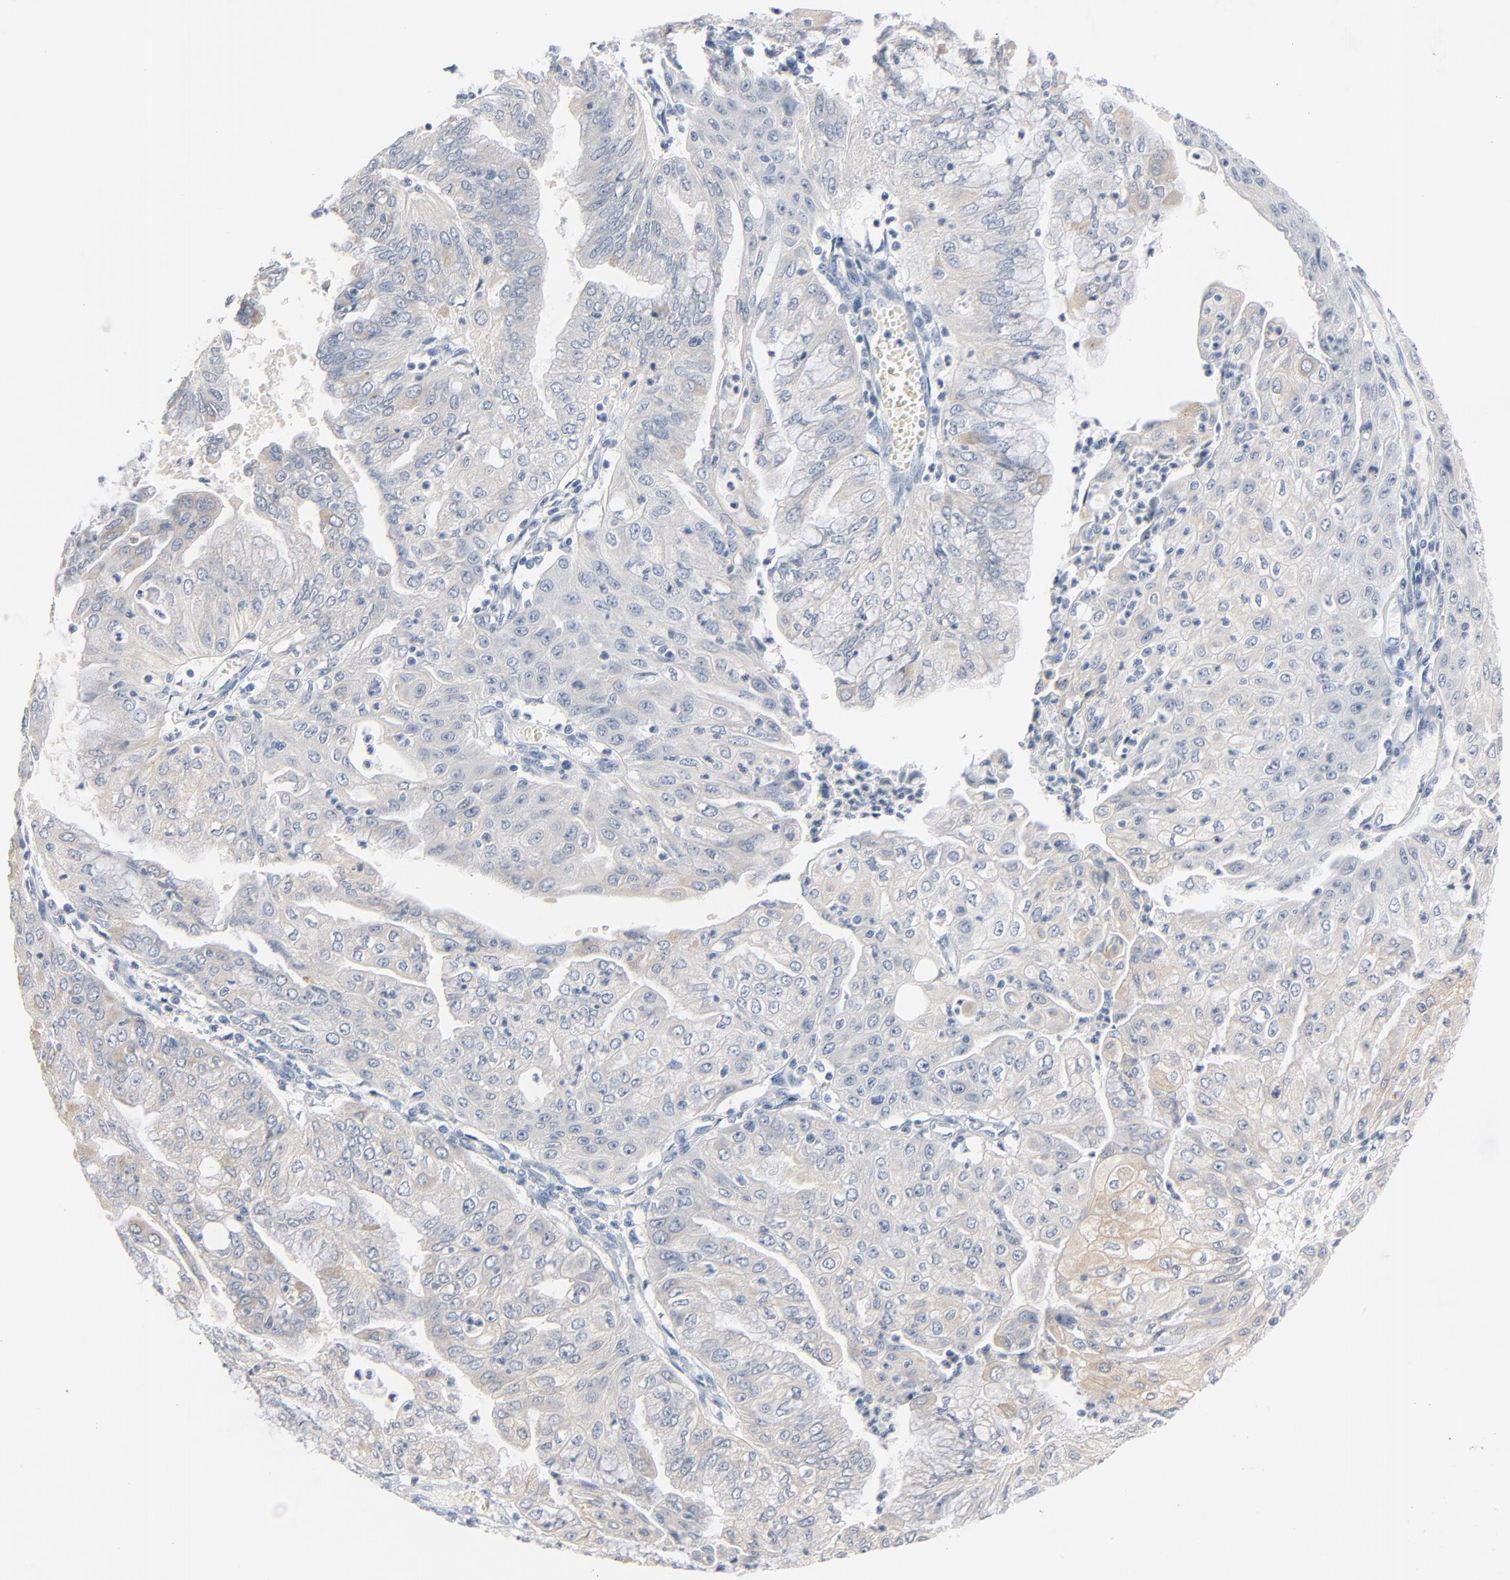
{"staining": {"intensity": "negative", "quantity": "none", "location": "none"}, "tissue": "endometrial cancer", "cell_type": "Tumor cells", "image_type": "cancer", "snomed": [{"axis": "morphology", "description": "Adenocarcinoma, NOS"}, {"axis": "topography", "description": "Endometrium"}], "caption": "Immunohistochemical staining of endometrial adenocarcinoma reveals no significant positivity in tumor cells.", "gene": "IFT43", "patient": {"sex": "female", "age": 79}}